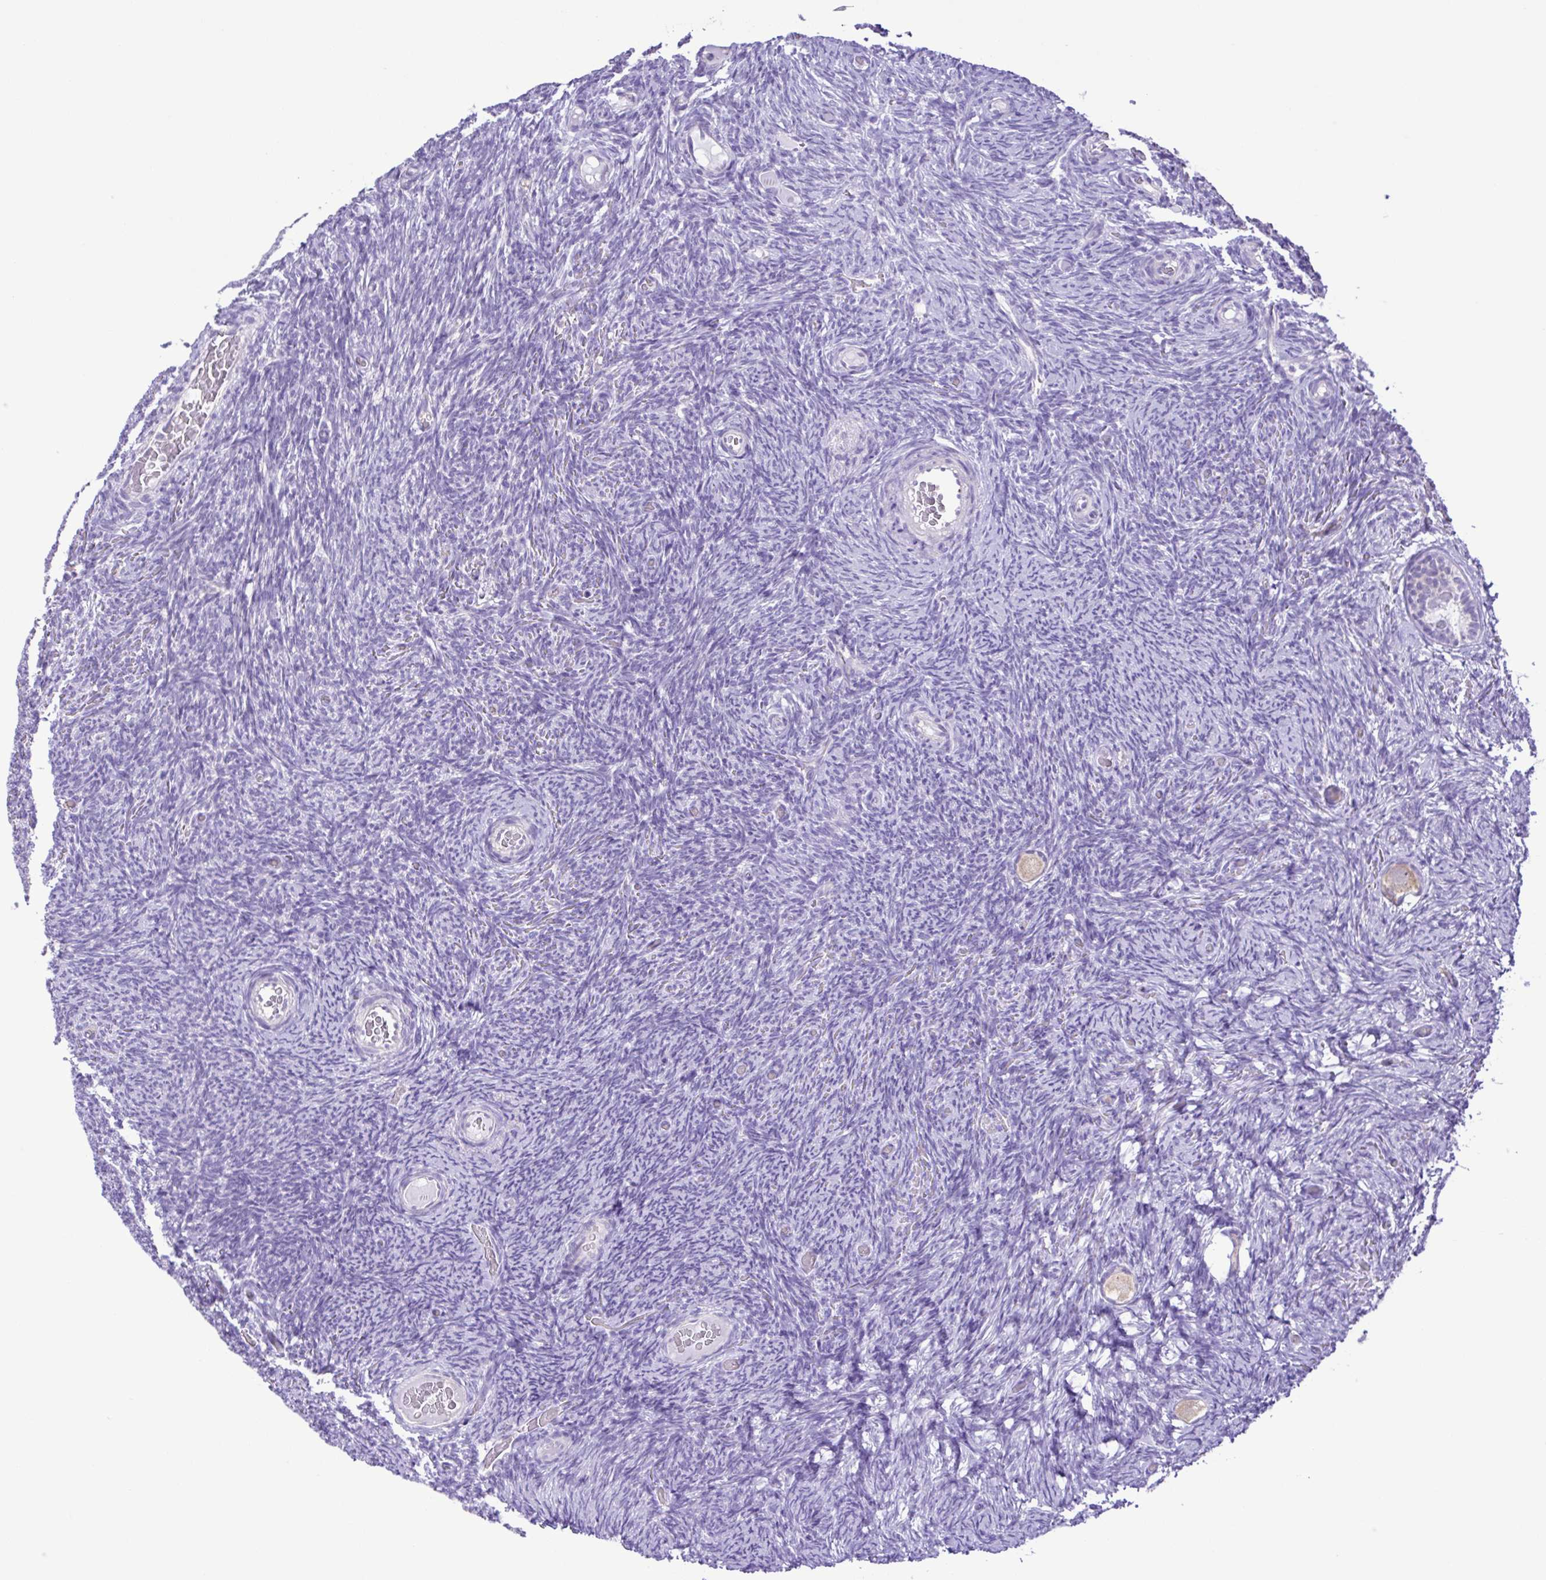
{"staining": {"intensity": "weak", "quantity": ">75%", "location": "cytoplasmic/membranous"}, "tissue": "ovary", "cell_type": "Follicle cells", "image_type": "normal", "snomed": [{"axis": "morphology", "description": "Normal tissue, NOS"}, {"axis": "topography", "description": "Ovary"}], "caption": "DAB (3,3'-diaminobenzidine) immunohistochemical staining of normal ovary shows weak cytoplasmic/membranous protein expression in approximately >75% of follicle cells.", "gene": "CYP17A1", "patient": {"sex": "female", "age": 34}}